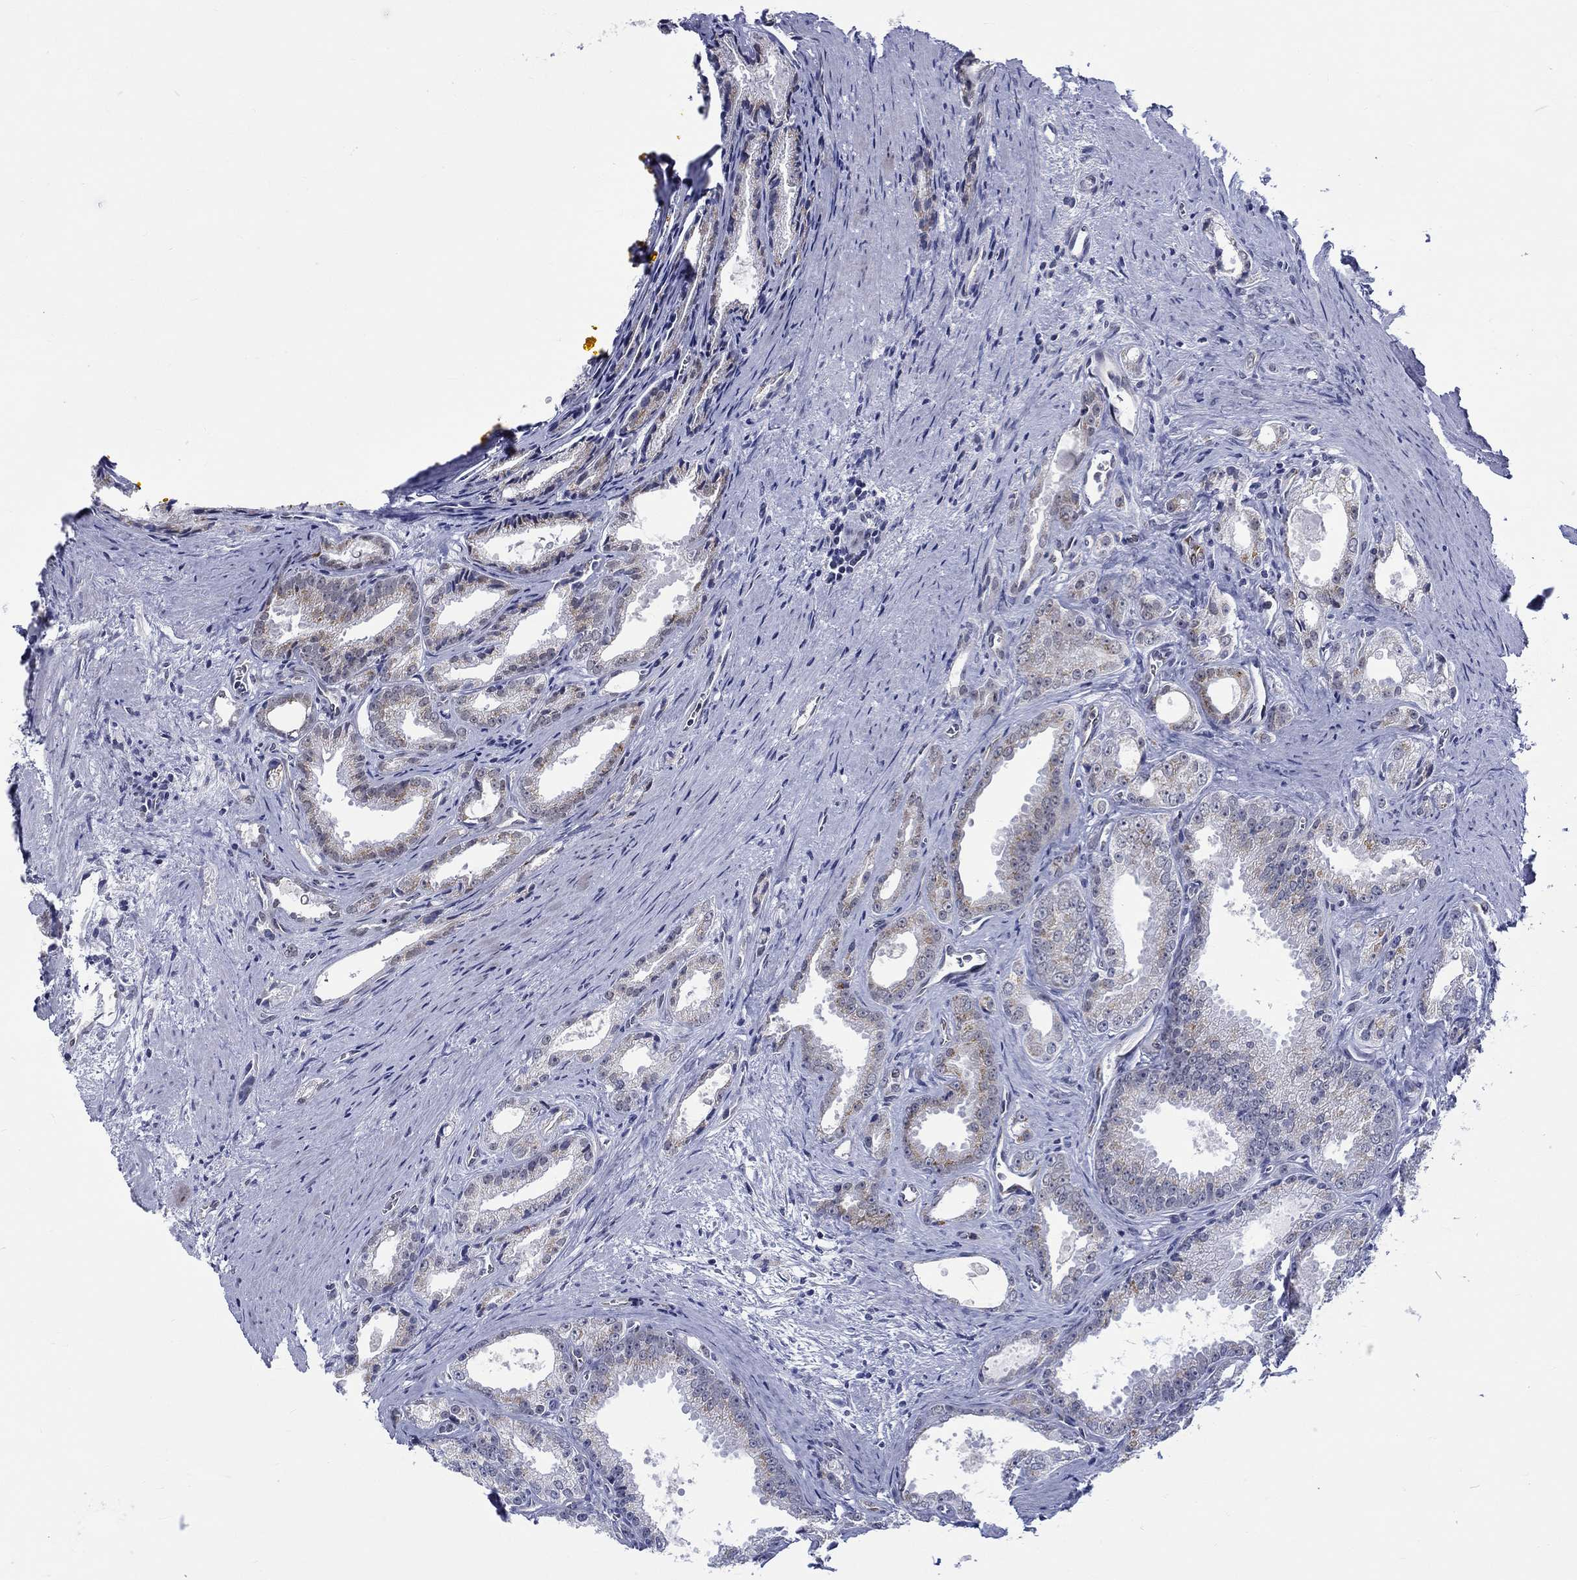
{"staining": {"intensity": "weak", "quantity": "25%-75%", "location": "cytoplasmic/membranous"}, "tissue": "prostate cancer", "cell_type": "Tumor cells", "image_type": "cancer", "snomed": [{"axis": "morphology", "description": "Adenocarcinoma, NOS"}, {"axis": "morphology", "description": "Adenocarcinoma, High grade"}, {"axis": "topography", "description": "Prostate"}], "caption": "Prostate cancer stained with DAB immunohistochemistry demonstrates low levels of weak cytoplasmic/membranous positivity in about 25%-75% of tumor cells. (brown staining indicates protein expression, while blue staining denotes nuclei).", "gene": "ST6GALNAC1", "patient": {"sex": "male", "age": 70}}